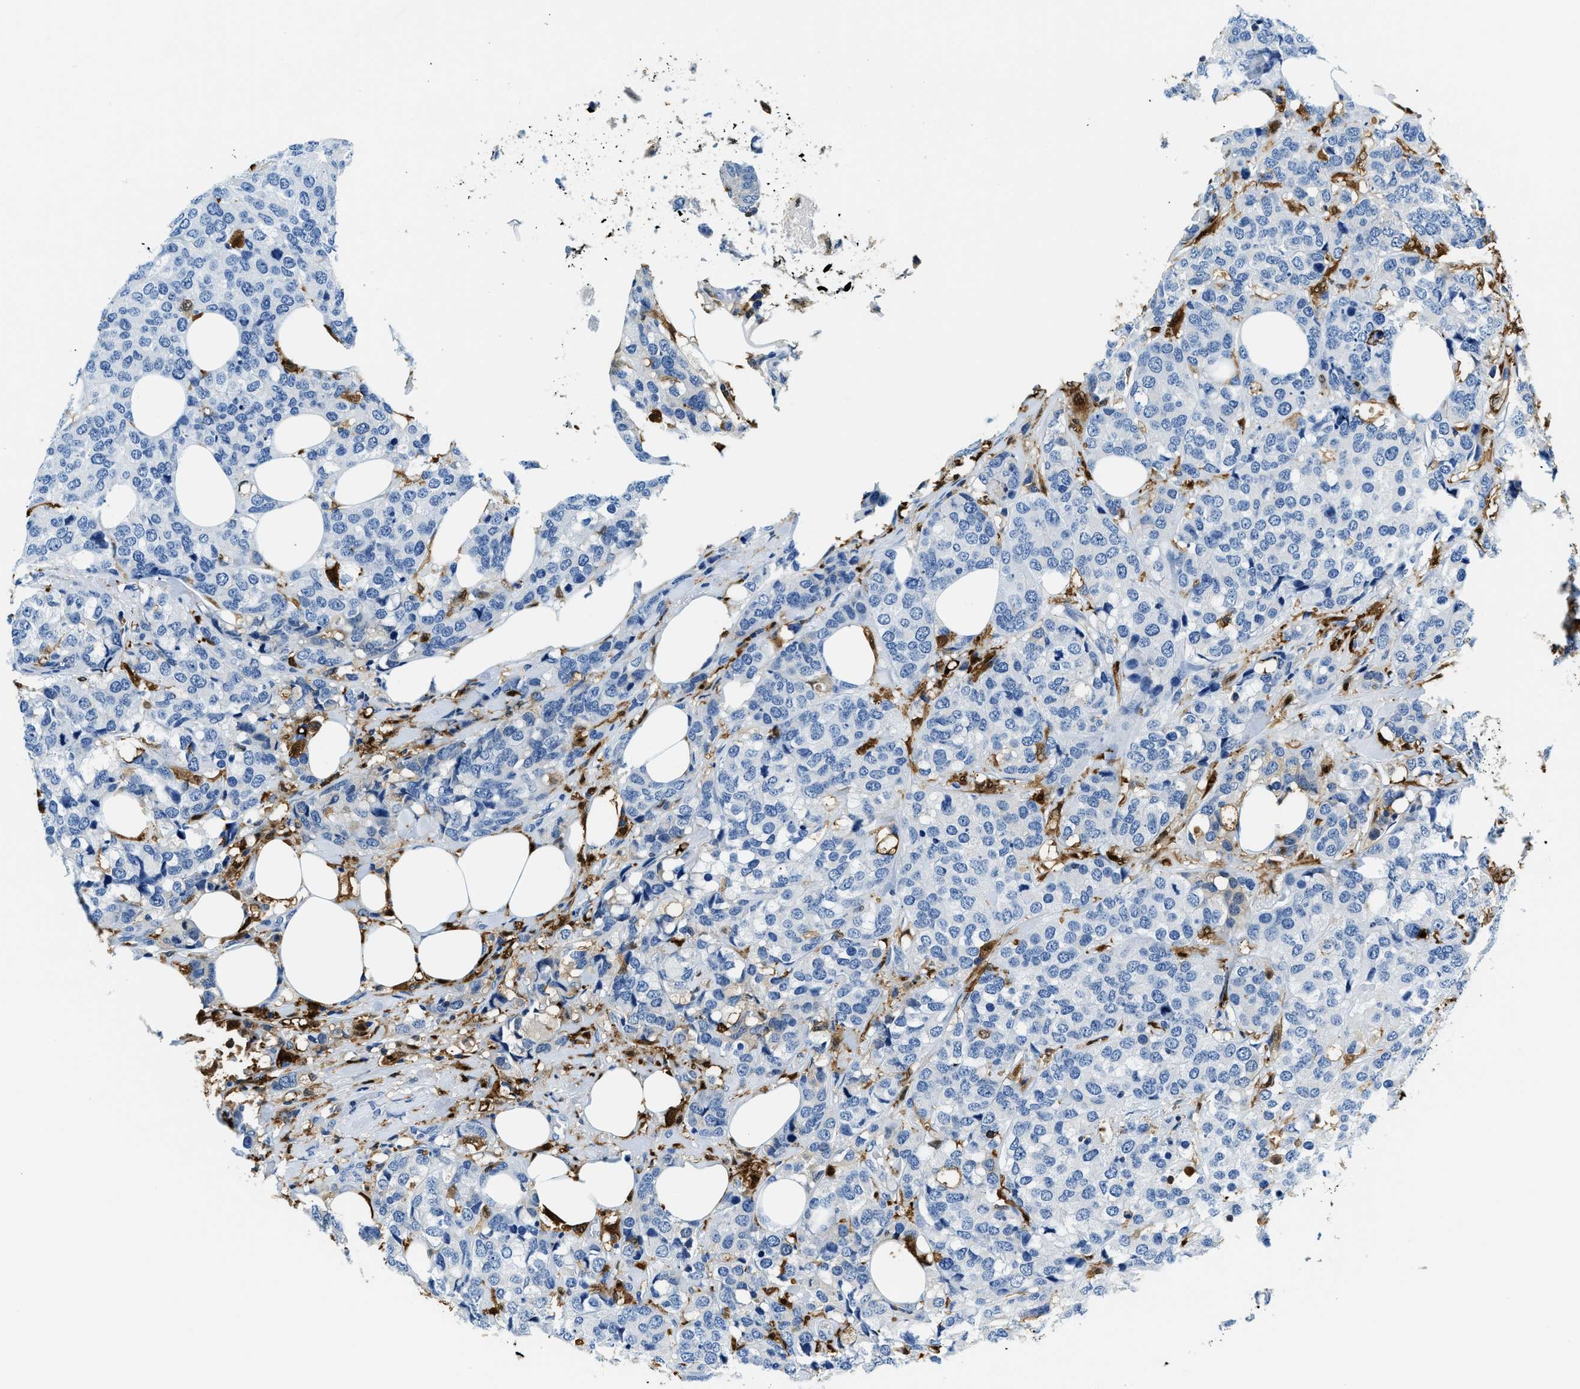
{"staining": {"intensity": "negative", "quantity": "none", "location": "none"}, "tissue": "breast cancer", "cell_type": "Tumor cells", "image_type": "cancer", "snomed": [{"axis": "morphology", "description": "Lobular carcinoma"}, {"axis": "topography", "description": "Breast"}], "caption": "Immunohistochemical staining of breast cancer reveals no significant staining in tumor cells.", "gene": "CAPG", "patient": {"sex": "female", "age": 59}}